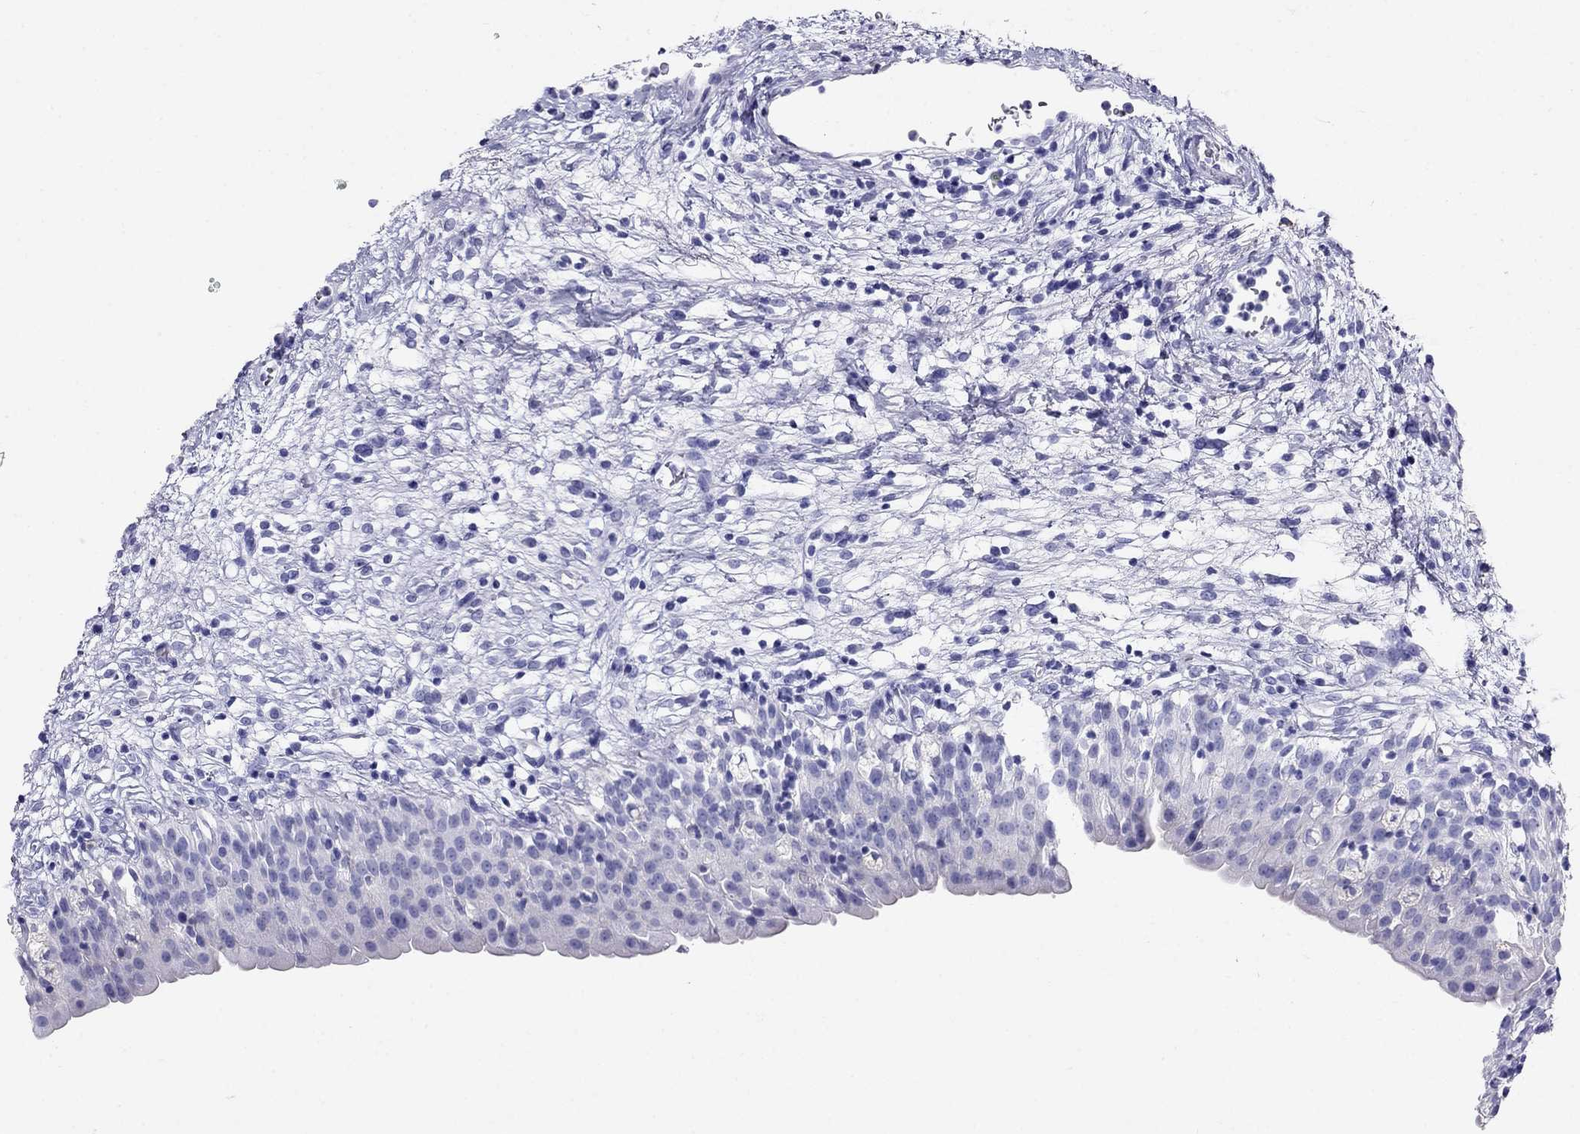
{"staining": {"intensity": "negative", "quantity": "none", "location": "none"}, "tissue": "urinary bladder", "cell_type": "Urothelial cells", "image_type": "normal", "snomed": [{"axis": "morphology", "description": "Normal tissue, NOS"}, {"axis": "topography", "description": "Urinary bladder"}], "caption": "Immunohistochemistry micrograph of unremarkable human urinary bladder stained for a protein (brown), which shows no expression in urothelial cells.", "gene": "MC5R", "patient": {"sex": "male", "age": 76}}